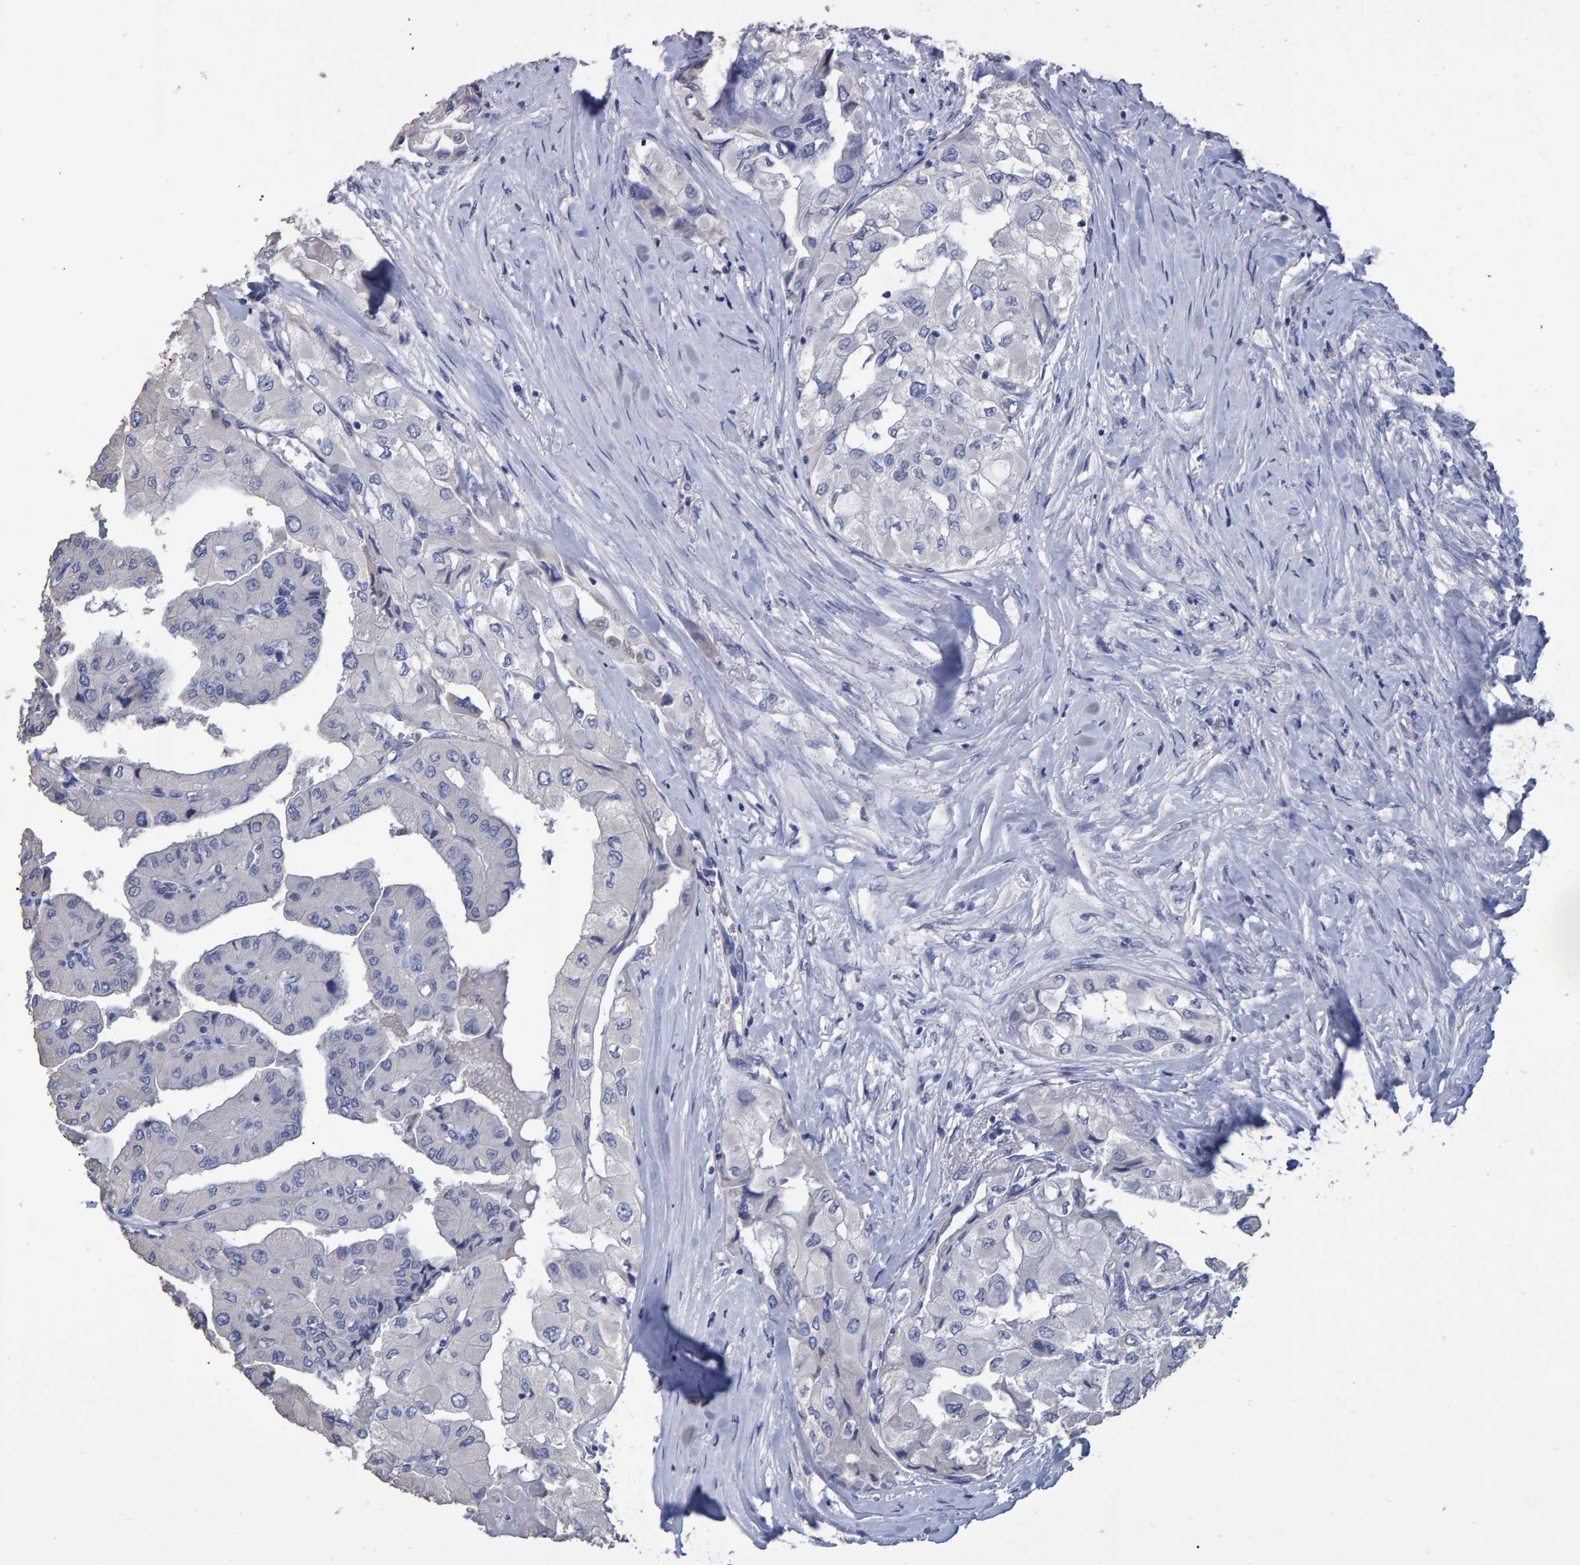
{"staining": {"intensity": "negative", "quantity": "none", "location": "none"}, "tissue": "thyroid cancer", "cell_type": "Tumor cells", "image_type": "cancer", "snomed": [{"axis": "morphology", "description": "Papillary adenocarcinoma, NOS"}, {"axis": "topography", "description": "Thyroid gland"}], "caption": "Tumor cells are negative for protein expression in human thyroid cancer.", "gene": "HEMGN", "patient": {"sex": "female", "age": 59}}